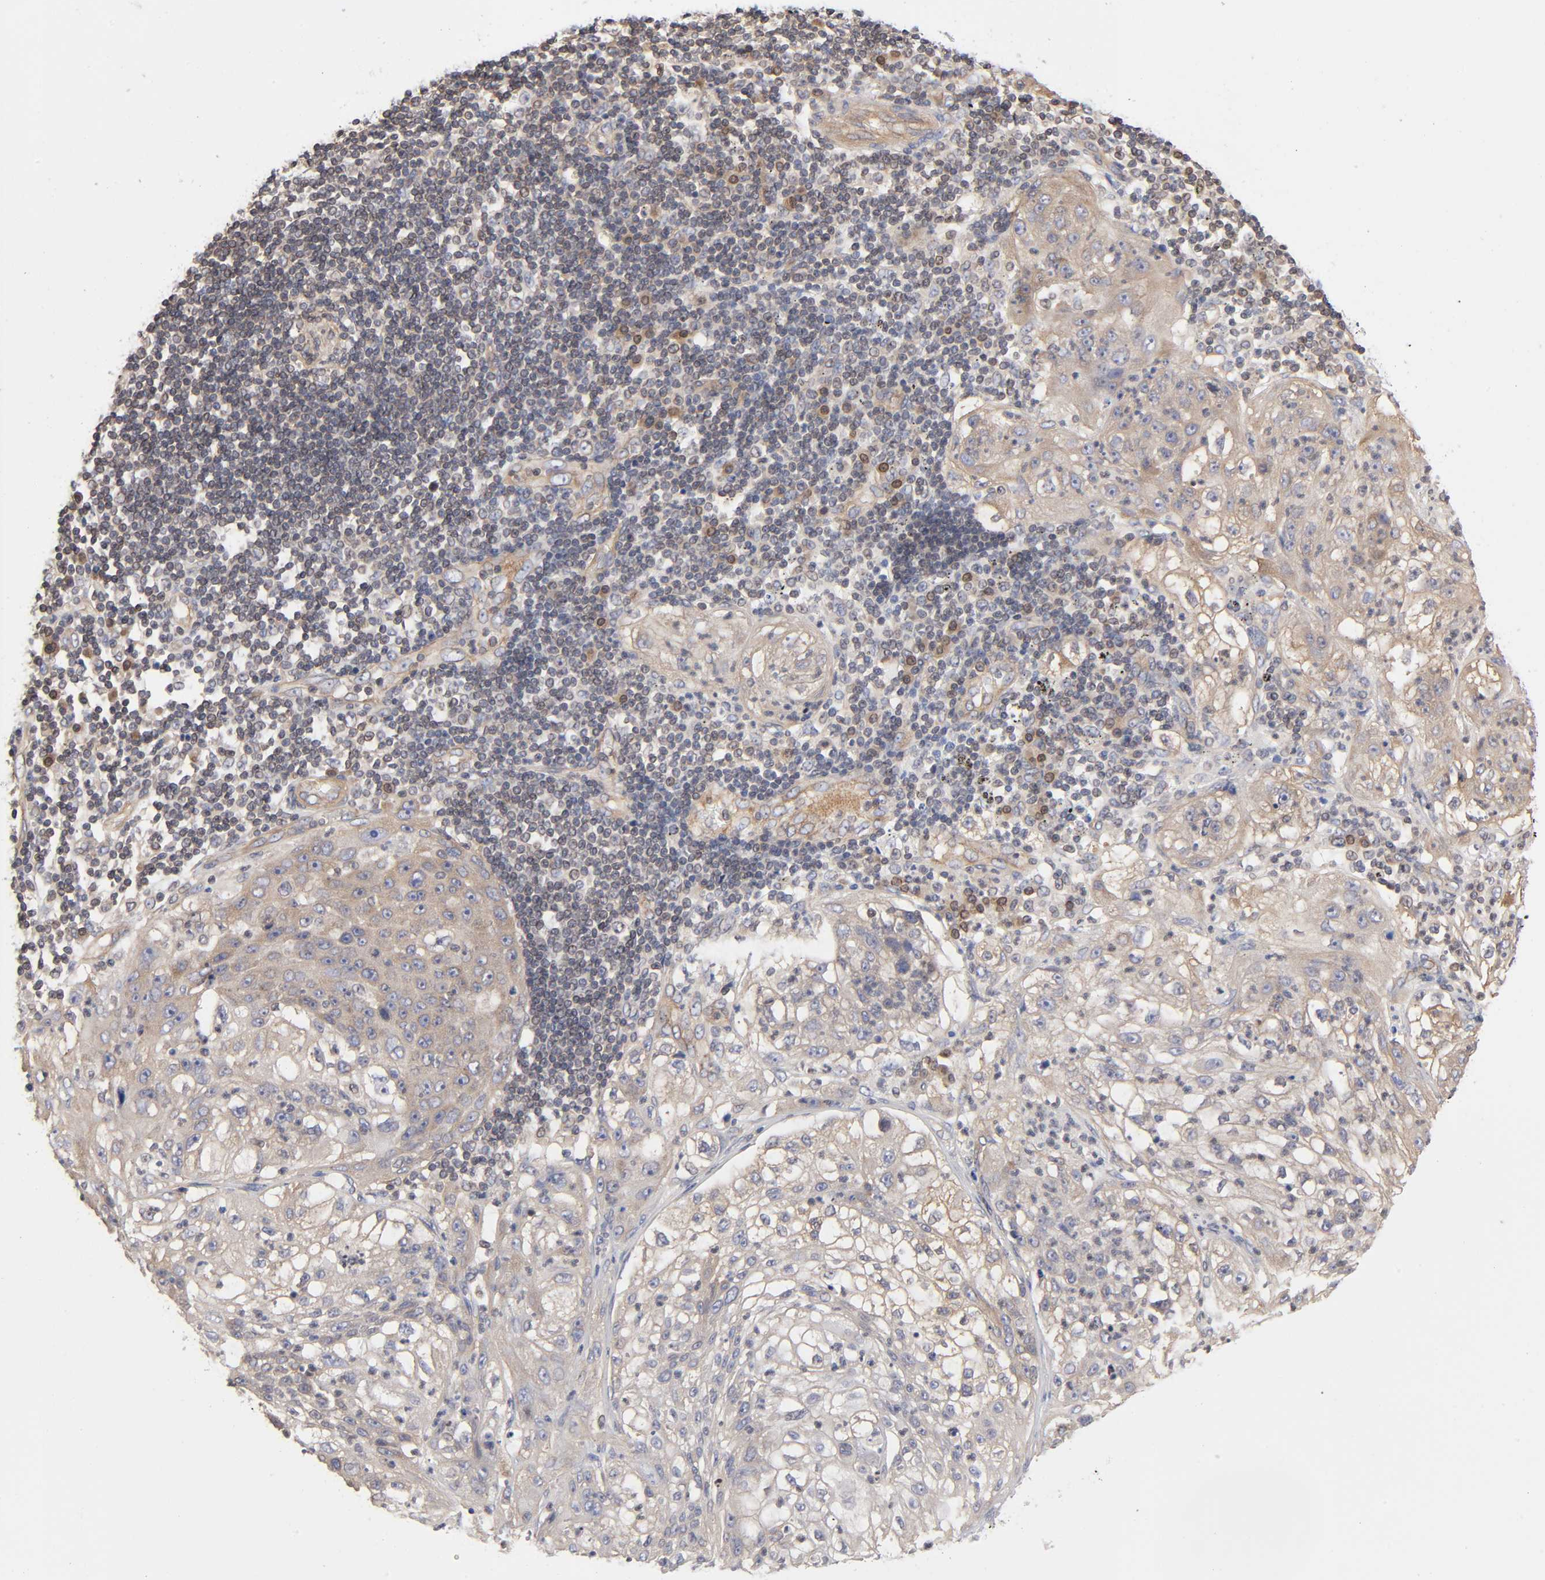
{"staining": {"intensity": "weak", "quantity": "25%-75%", "location": "cytoplasmic/membranous"}, "tissue": "lung cancer", "cell_type": "Tumor cells", "image_type": "cancer", "snomed": [{"axis": "morphology", "description": "Inflammation, NOS"}, {"axis": "morphology", "description": "Squamous cell carcinoma, NOS"}, {"axis": "topography", "description": "Lymph node"}, {"axis": "topography", "description": "Soft tissue"}, {"axis": "topography", "description": "Lung"}], "caption": "Lung cancer stained with immunohistochemistry (IHC) displays weak cytoplasmic/membranous positivity in about 25%-75% of tumor cells.", "gene": "STRN3", "patient": {"sex": "male", "age": 66}}